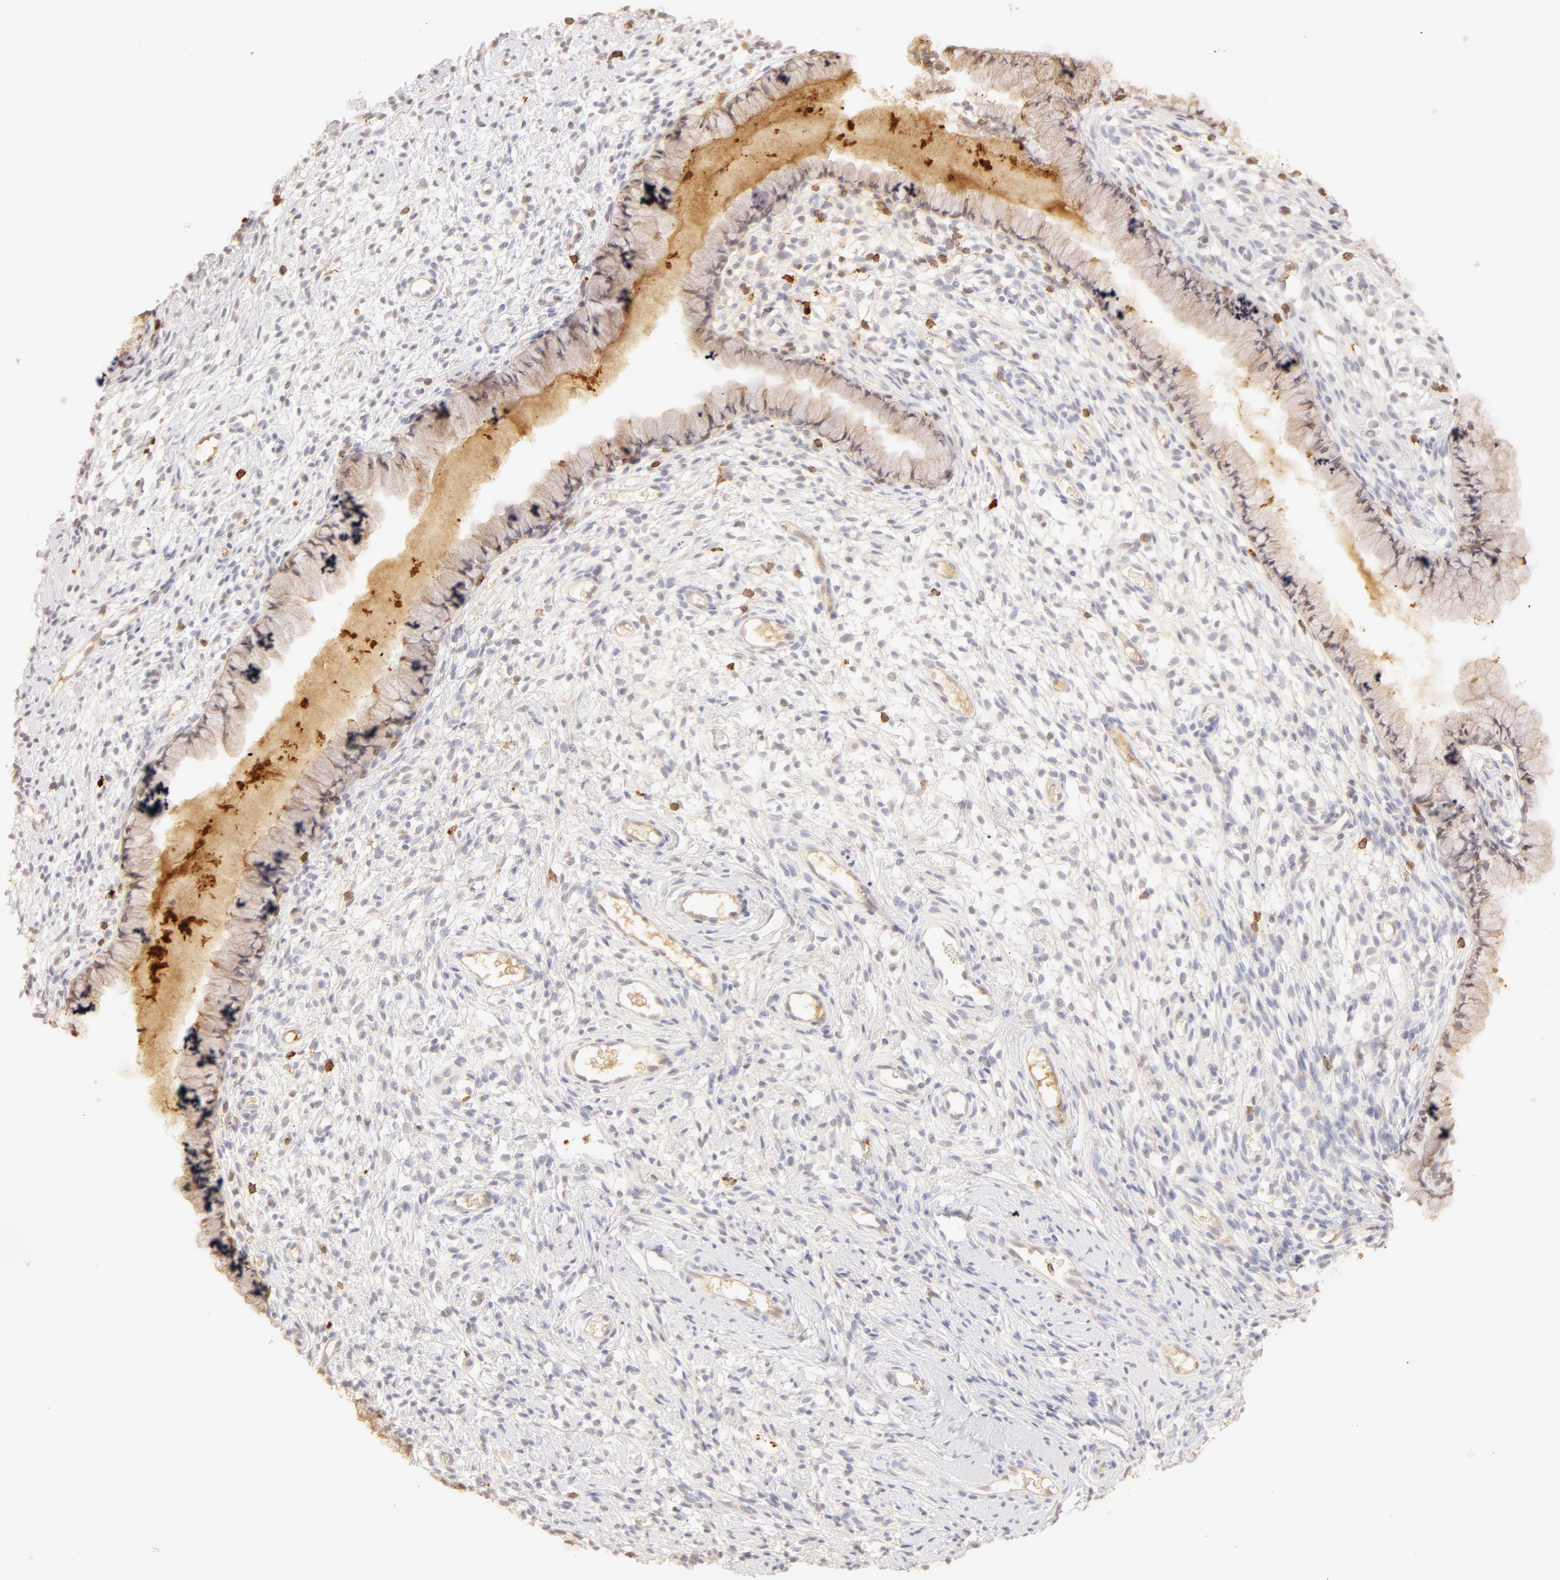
{"staining": {"intensity": "negative", "quantity": "none", "location": "none"}, "tissue": "cervix", "cell_type": "Glandular cells", "image_type": "normal", "snomed": [{"axis": "morphology", "description": "Normal tissue, NOS"}, {"axis": "topography", "description": "Cervix"}], "caption": "Cervix was stained to show a protein in brown. There is no significant positivity in glandular cells. Nuclei are stained in blue.", "gene": "C1R", "patient": {"sex": "female", "age": 70}}